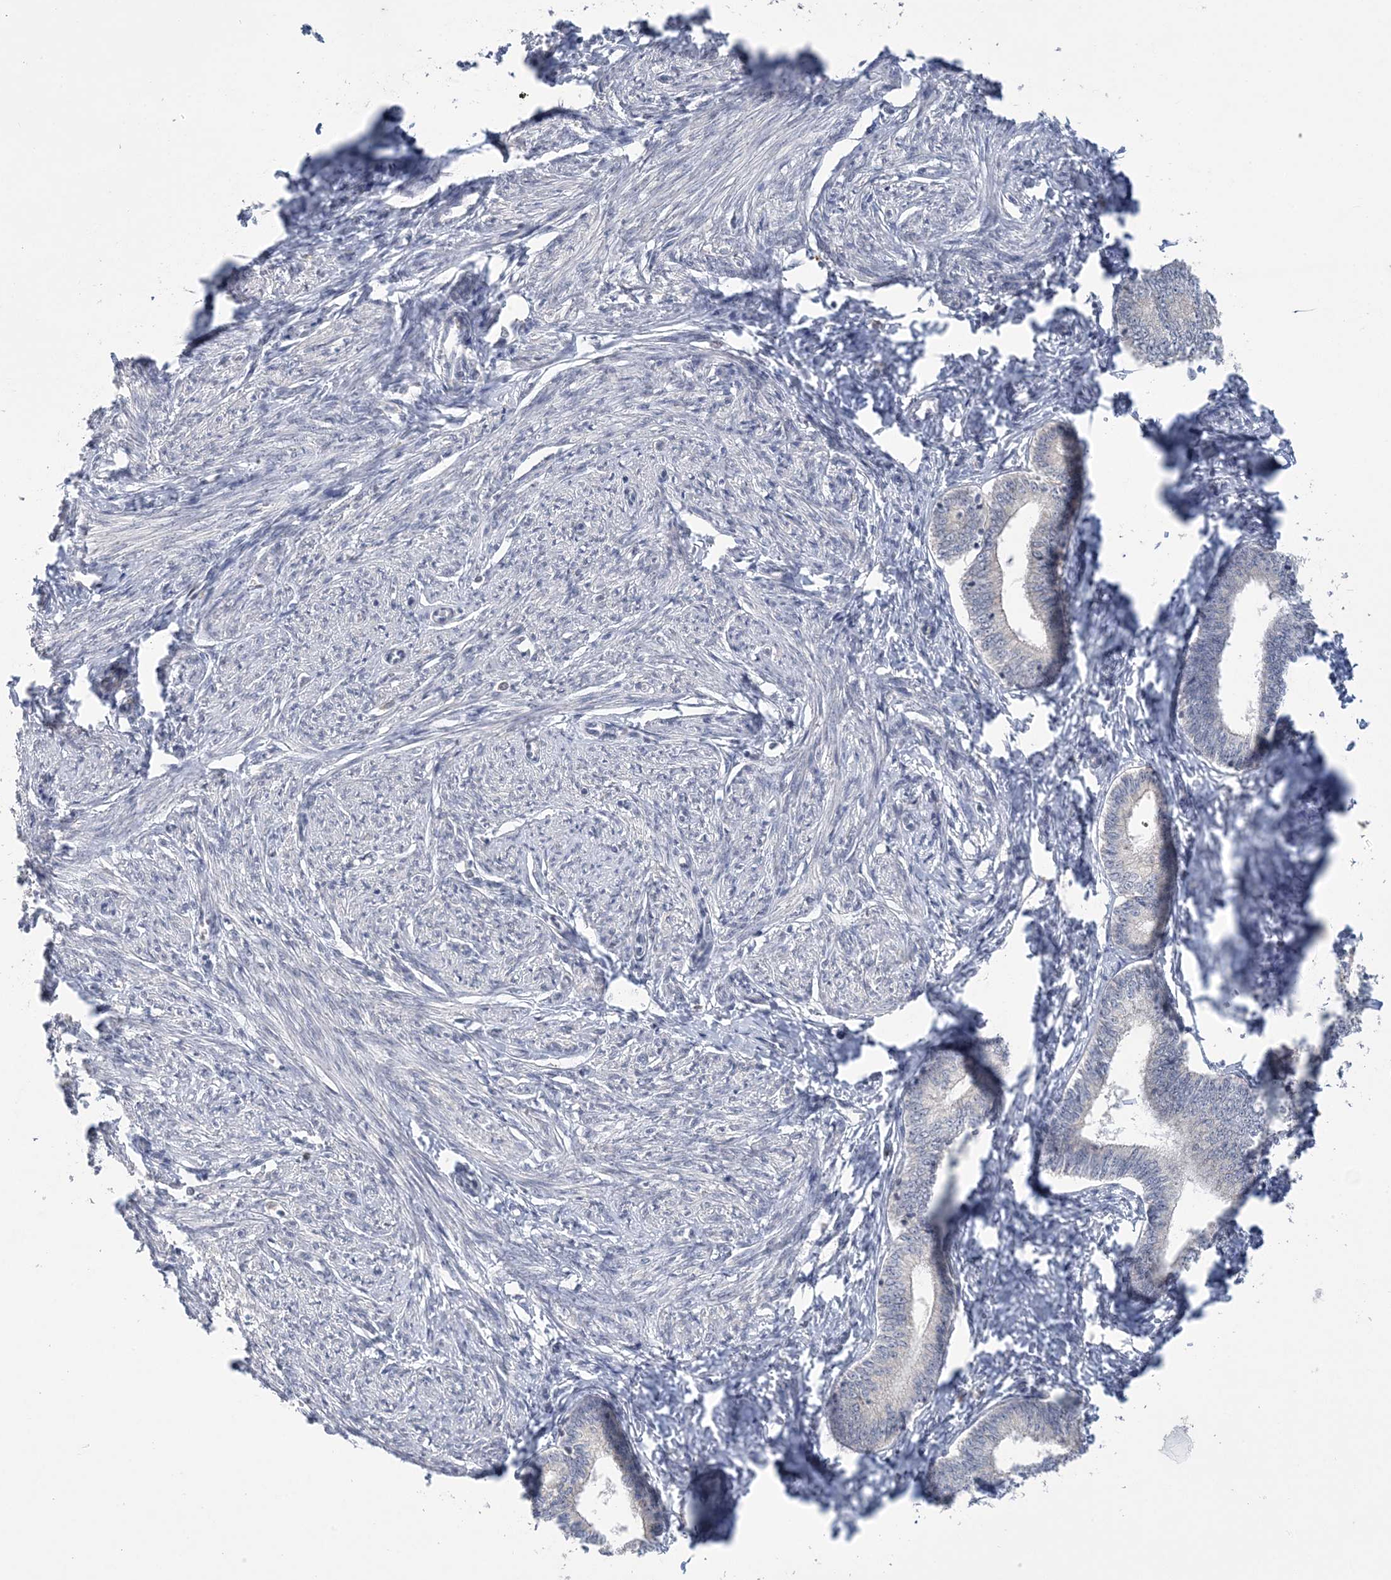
{"staining": {"intensity": "negative", "quantity": "none", "location": "none"}, "tissue": "endometrium", "cell_type": "Cells in endometrial stroma", "image_type": "normal", "snomed": [{"axis": "morphology", "description": "Normal tissue, NOS"}, {"axis": "topography", "description": "Endometrium"}], "caption": "An immunohistochemistry image of normal endometrium is shown. There is no staining in cells in endometrial stroma of endometrium.", "gene": "ZBTB7A", "patient": {"sex": "female", "age": 72}}